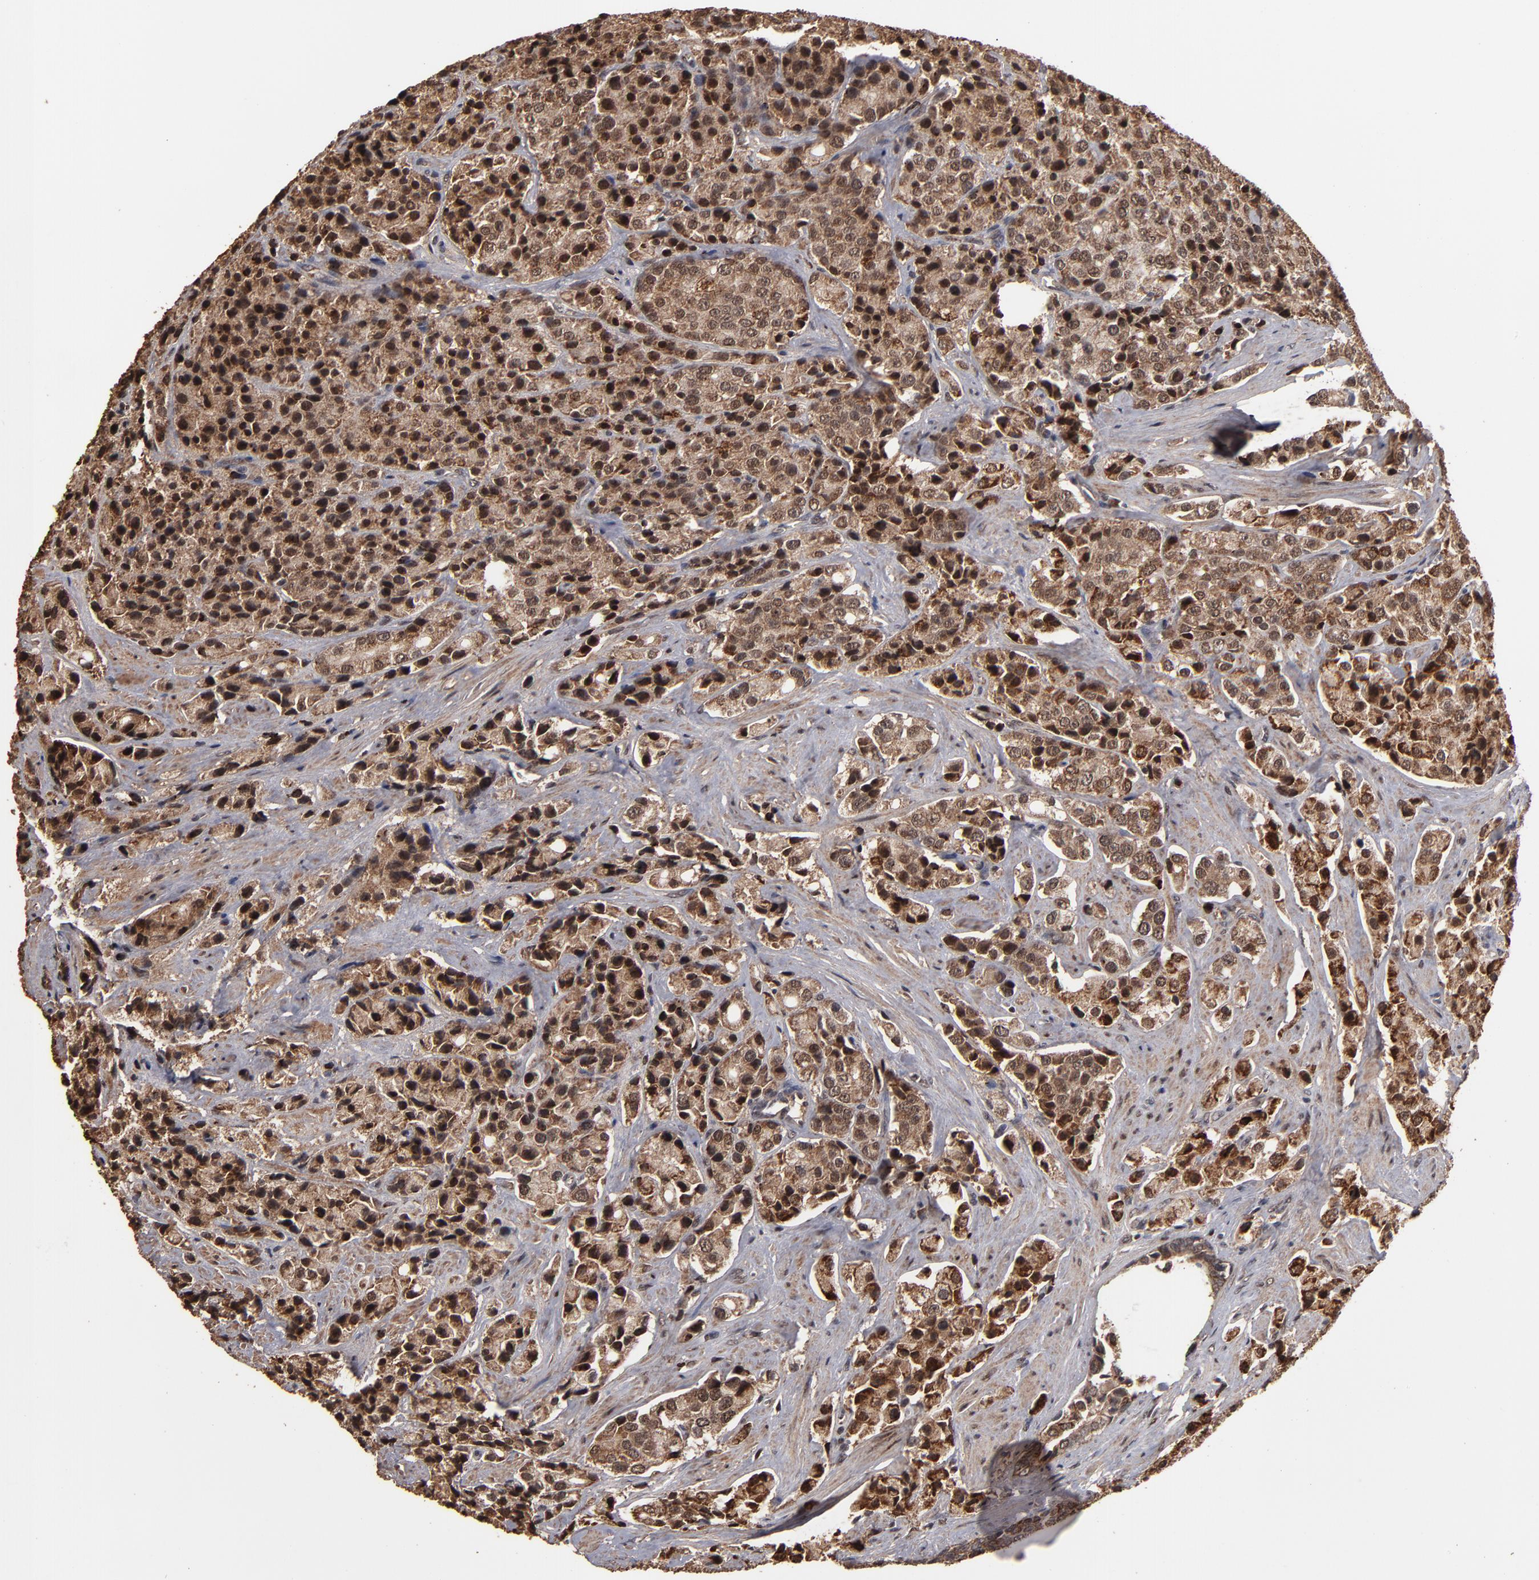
{"staining": {"intensity": "strong", "quantity": ">75%", "location": "cytoplasmic/membranous,nuclear"}, "tissue": "prostate cancer", "cell_type": "Tumor cells", "image_type": "cancer", "snomed": [{"axis": "morphology", "description": "Adenocarcinoma, Medium grade"}, {"axis": "topography", "description": "Prostate"}], "caption": "IHC histopathology image of medium-grade adenocarcinoma (prostate) stained for a protein (brown), which shows high levels of strong cytoplasmic/membranous and nuclear expression in approximately >75% of tumor cells.", "gene": "NXF2B", "patient": {"sex": "male", "age": 70}}